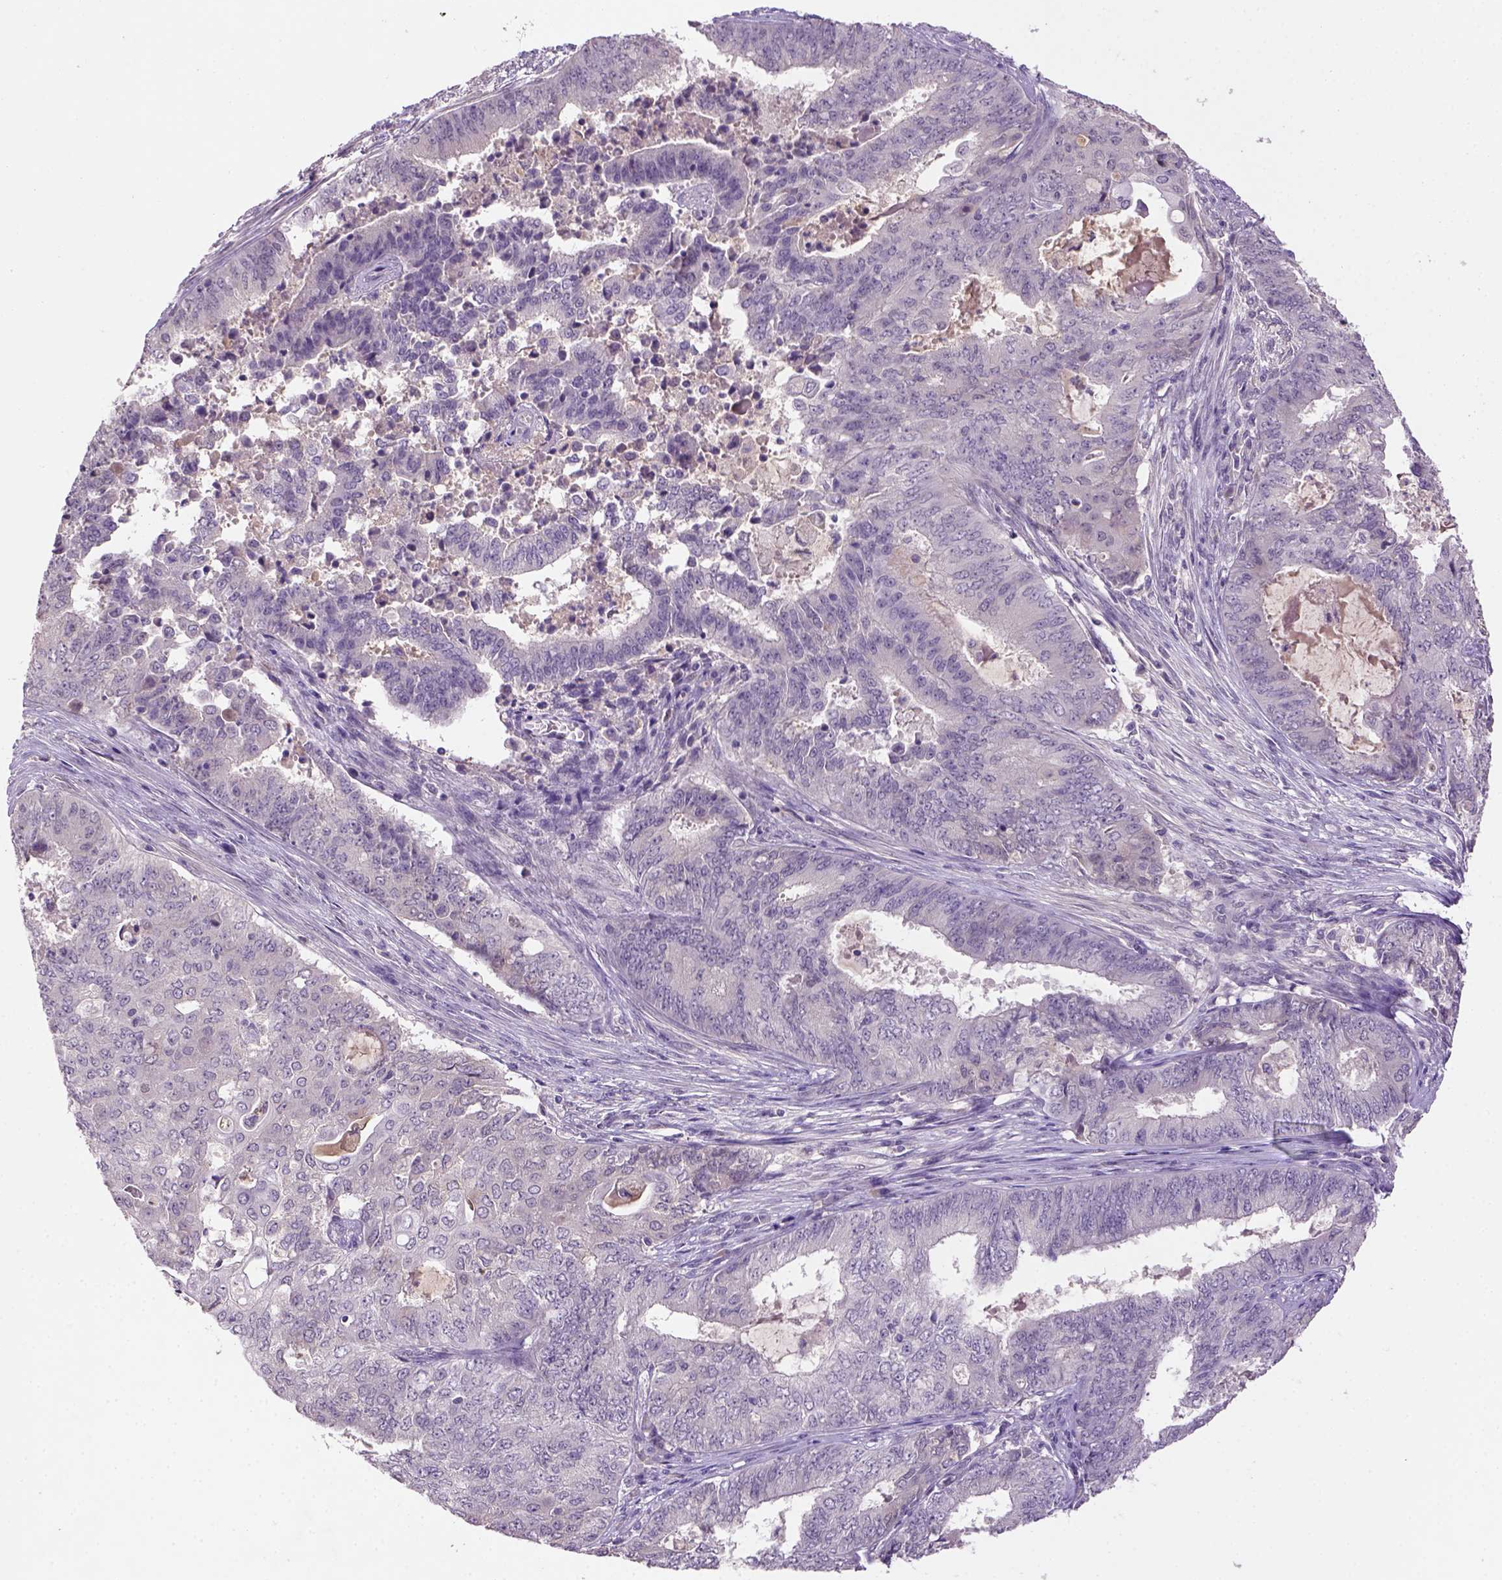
{"staining": {"intensity": "negative", "quantity": "none", "location": "none"}, "tissue": "endometrial cancer", "cell_type": "Tumor cells", "image_type": "cancer", "snomed": [{"axis": "morphology", "description": "Adenocarcinoma, NOS"}, {"axis": "topography", "description": "Endometrium"}], "caption": "Immunohistochemistry of endometrial cancer (adenocarcinoma) demonstrates no positivity in tumor cells. (DAB (3,3'-diaminobenzidine) immunohistochemistry (IHC) visualized using brightfield microscopy, high magnification).", "gene": "NLGN2", "patient": {"sex": "female", "age": 62}}